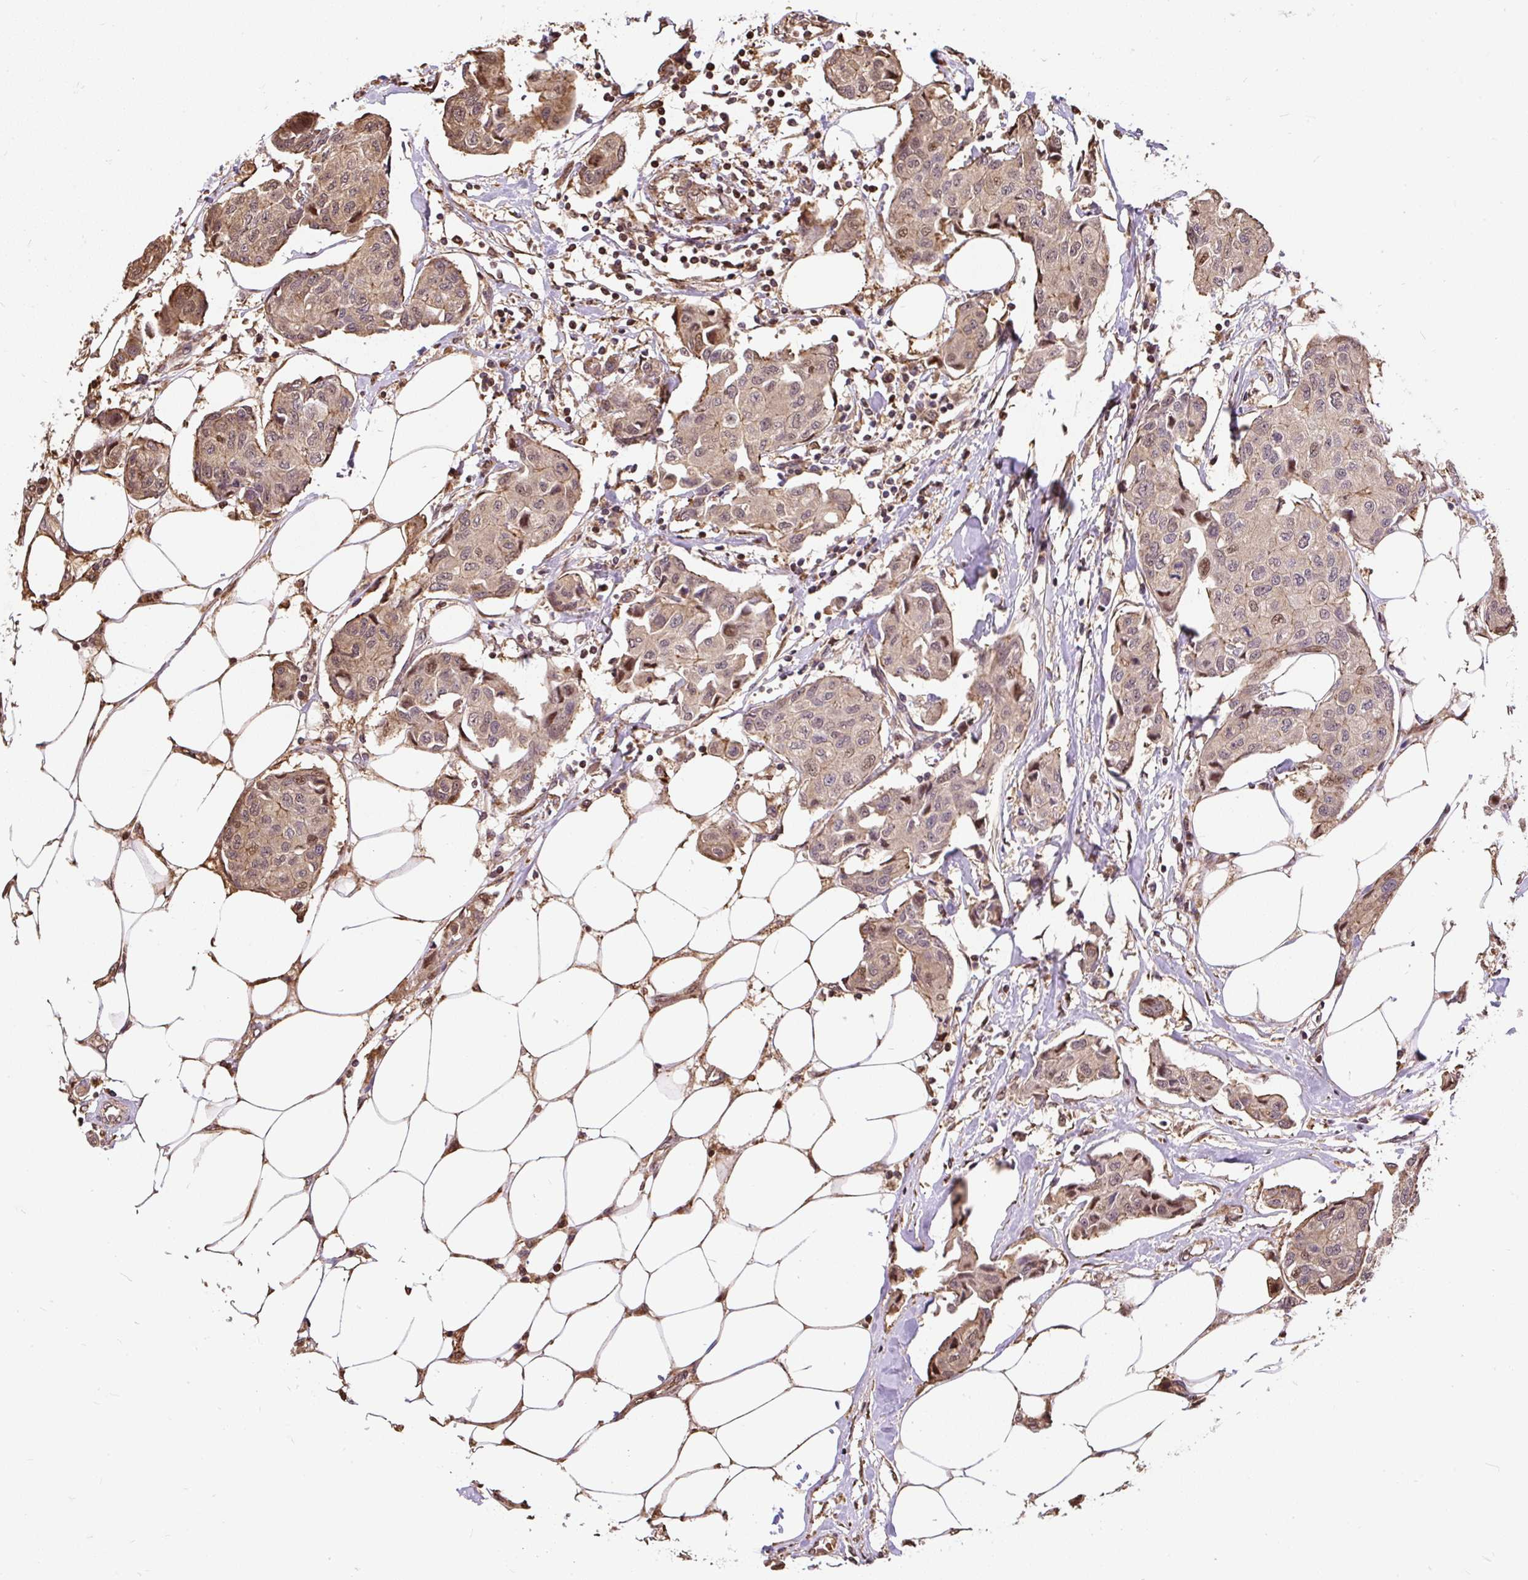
{"staining": {"intensity": "weak", "quantity": ">75%", "location": "cytoplasmic/membranous,nuclear"}, "tissue": "breast cancer", "cell_type": "Tumor cells", "image_type": "cancer", "snomed": [{"axis": "morphology", "description": "Duct carcinoma"}, {"axis": "topography", "description": "Breast"}, {"axis": "topography", "description": "Lymph node"}], "caption": "Immunohistochemical staining of breast intraductal carcinoma shows low levels of weak cytoplasmic/membranous and nuclear protein expression in about >75% of tumor cells. (Stains: DAB (3,3'-diaminobenzidine) in brown, nuclei in blue, Microscopy: brightfield microscopy at high magnification).", "gene": "PUS7L", "patient": {"sex": "female", "age": 80}}